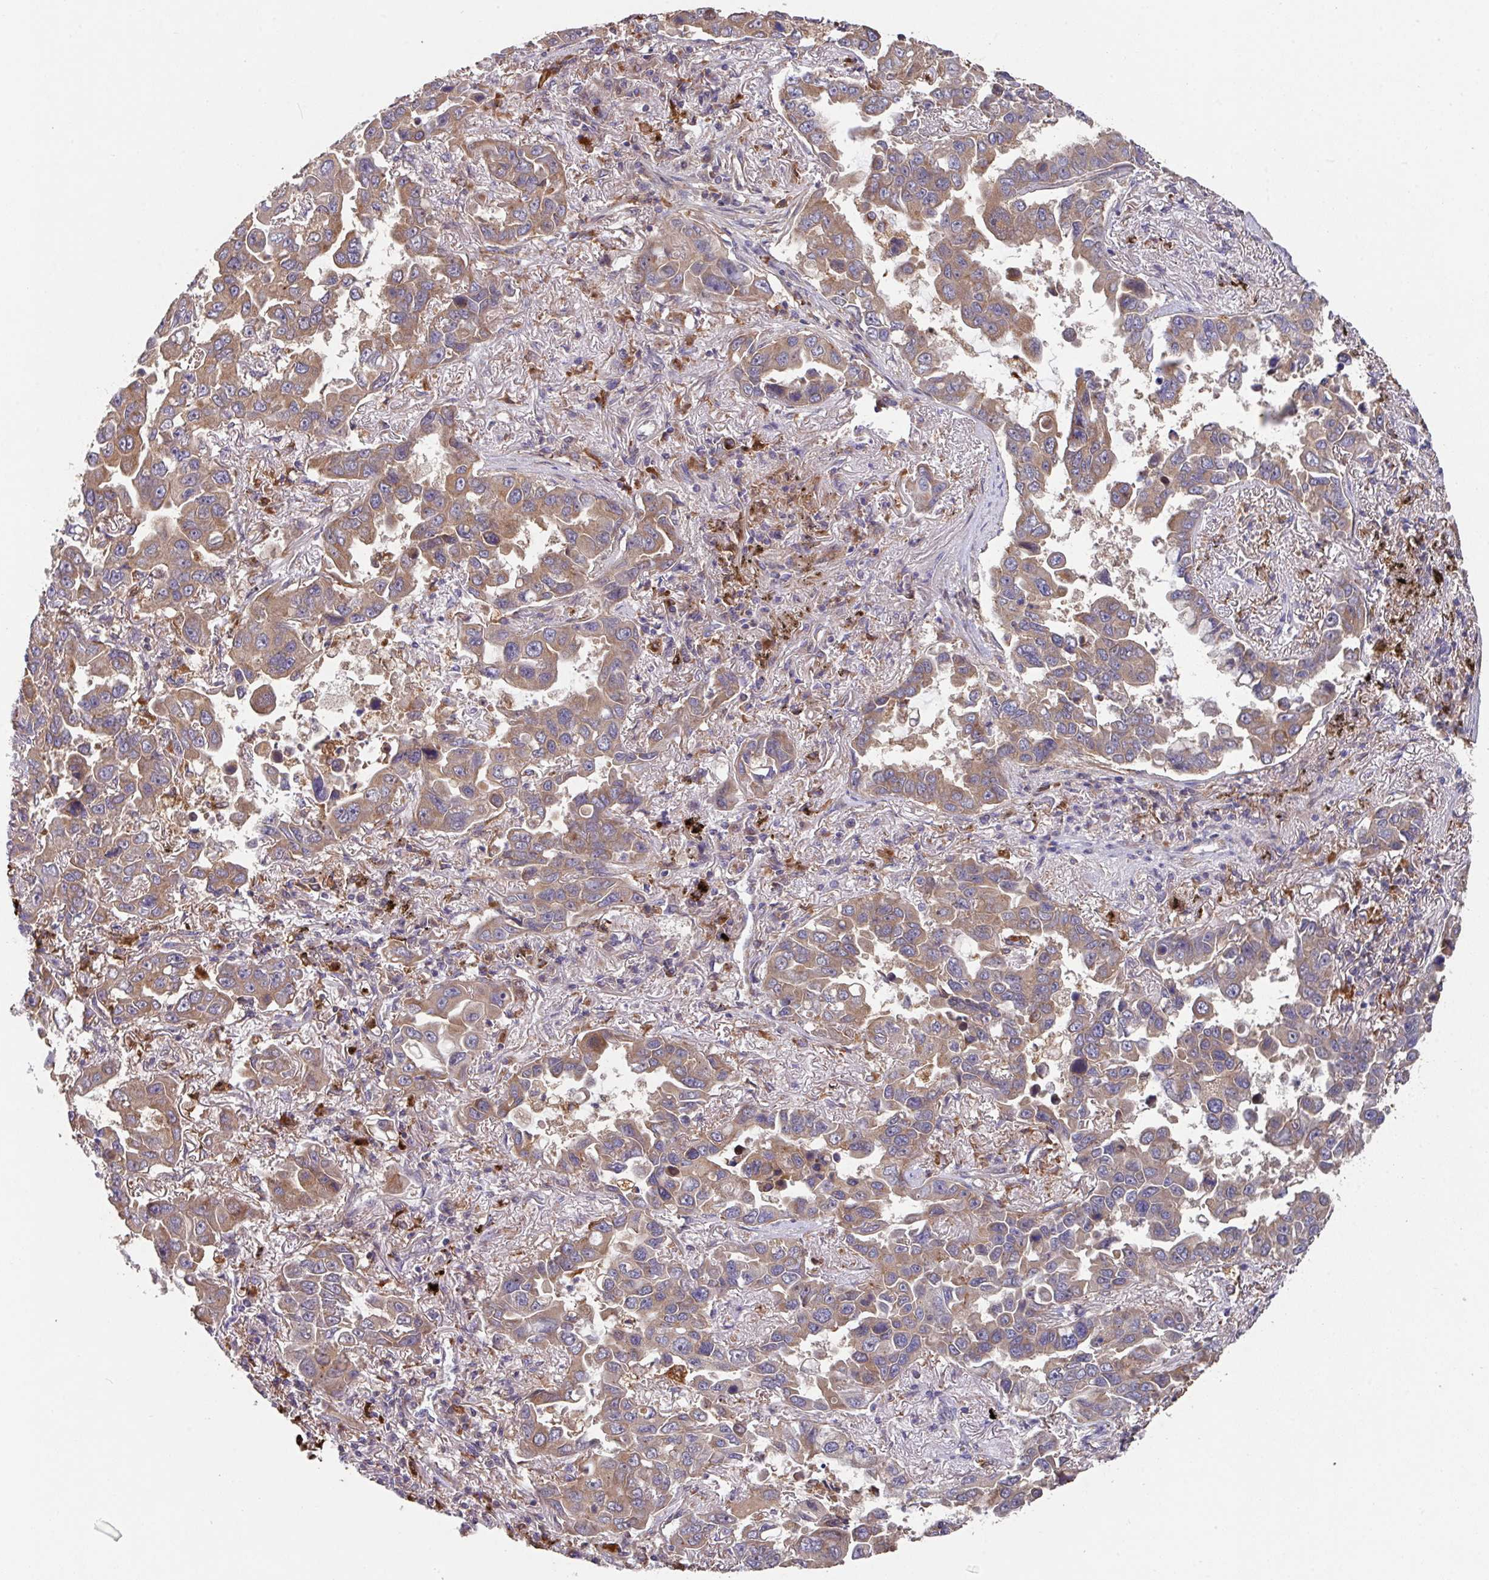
{"staining": {"intensity": "moderate", "quantity": ">75%", "location": "cytoplasmic/membranous"}, "tissue": "lung cancer", "cell_type": "Tumor cells", "image_type": "cancer", "snomed": [{"axis": "morphology", "description": "Adenocarcinoma, NOS"}, {"axis": "topography", "description": "Lung"}], "caption": "A histopathology image of human lung adenocarcinoma stained for a protein exhibits moderate cytoplasmic/membranous brown staining in tumor cells.", "gene": "TRIM14", "patient": {"sex": "male", "age": 64}}